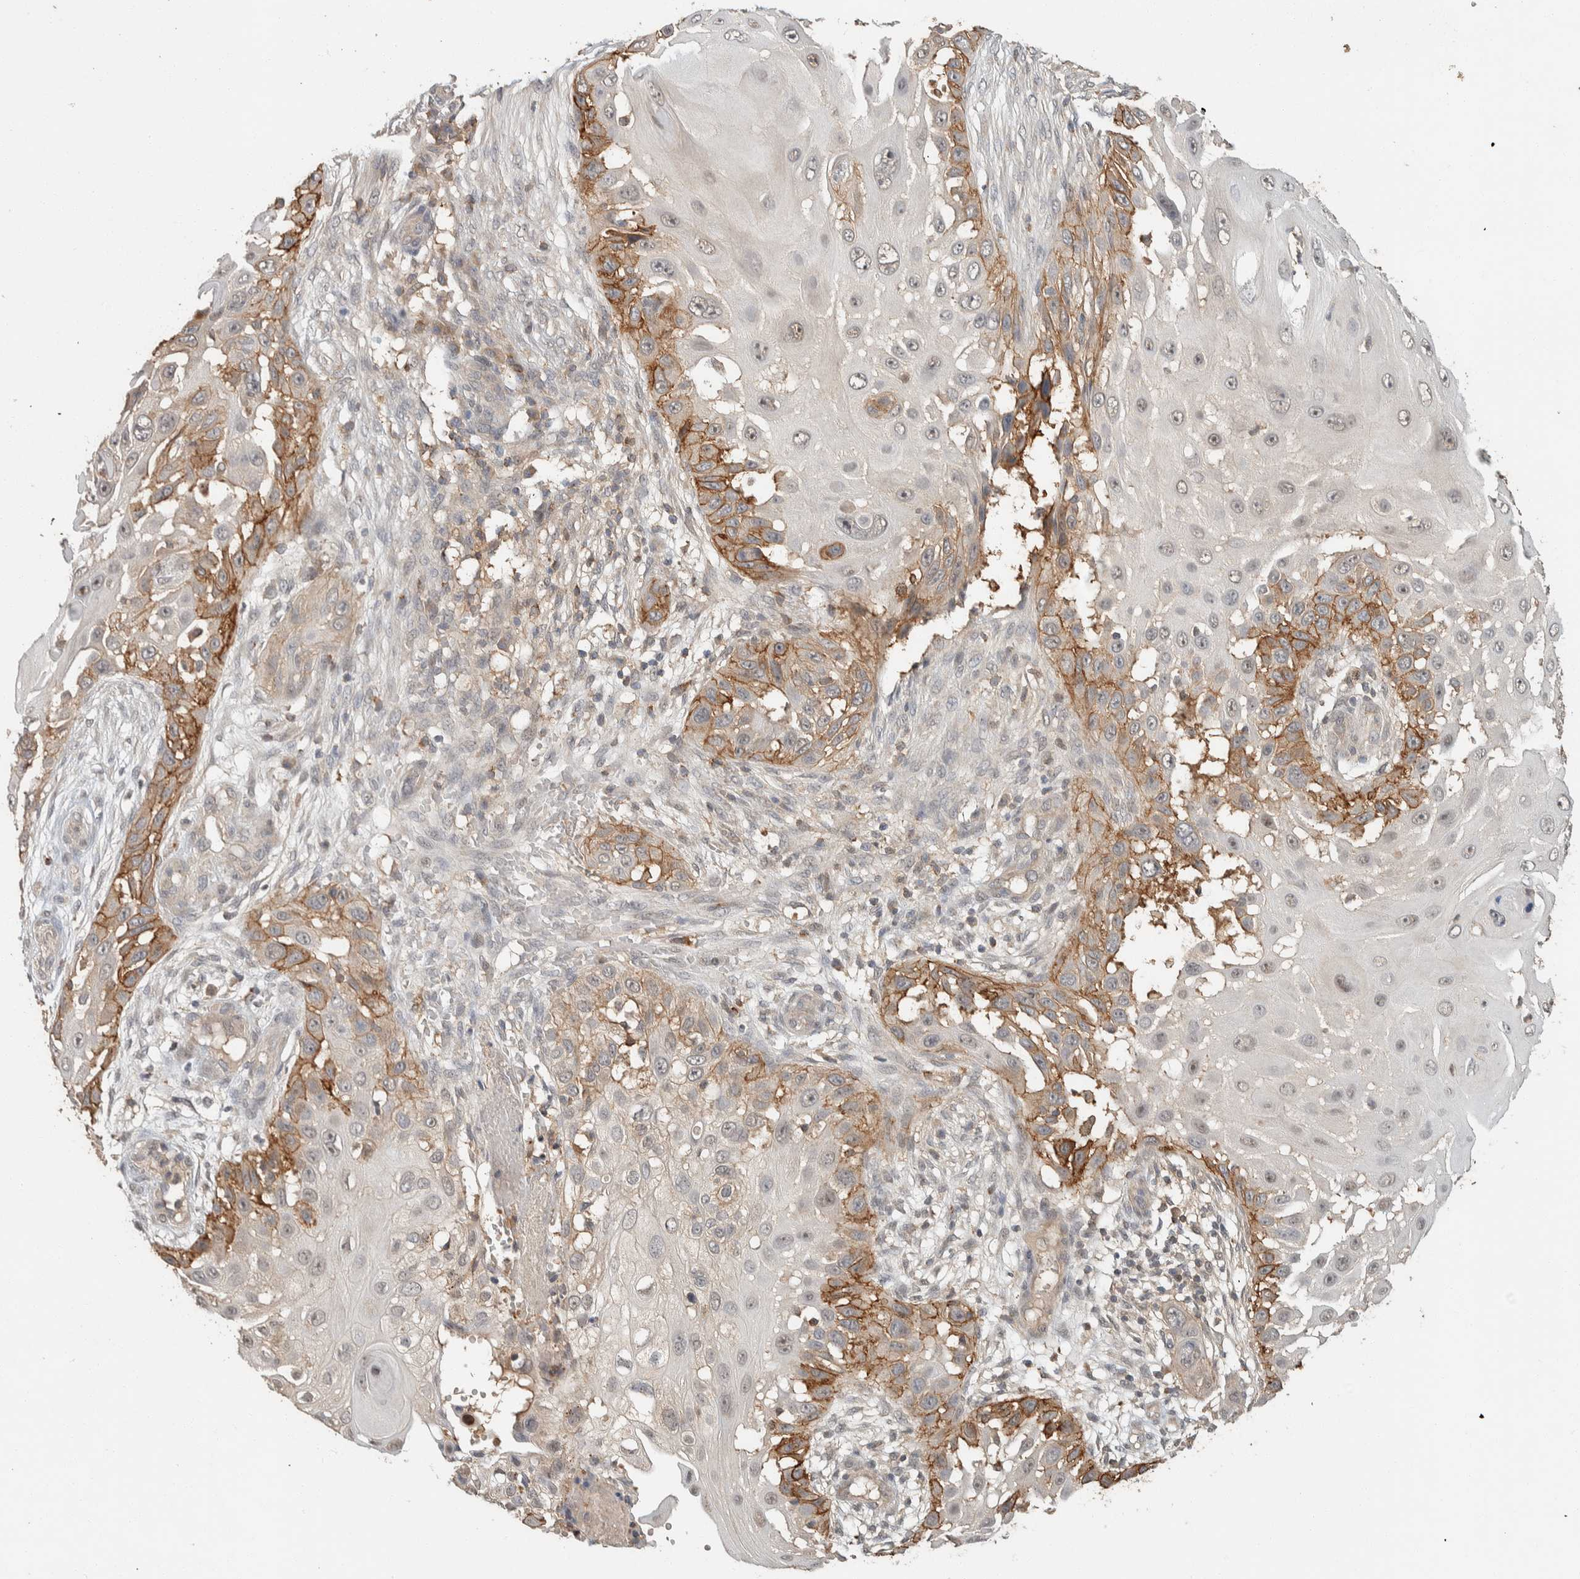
{"staining": {"intensity": "strong", "quantity": "<25%", "location": "cytoplasmic/membranous,nuclear"}, "tissue": "skin cancer", "cell_type": "Tumor cells", "image_type": "cancer", "snomed": [{"axis": "morphology", "description": "Squamous cell carcinoma, NOS"}, {"axis": "topography", "description": "Skin"}], "caption": "Skin squamous cell carcinoma stained for a protein (brown) displays strong cytoplasmic/membranous and nuclear positive staining in approximately <25% of tumor cells.", "gene": "ZNF567", "patient": {"sex": "female", "age": 44}}